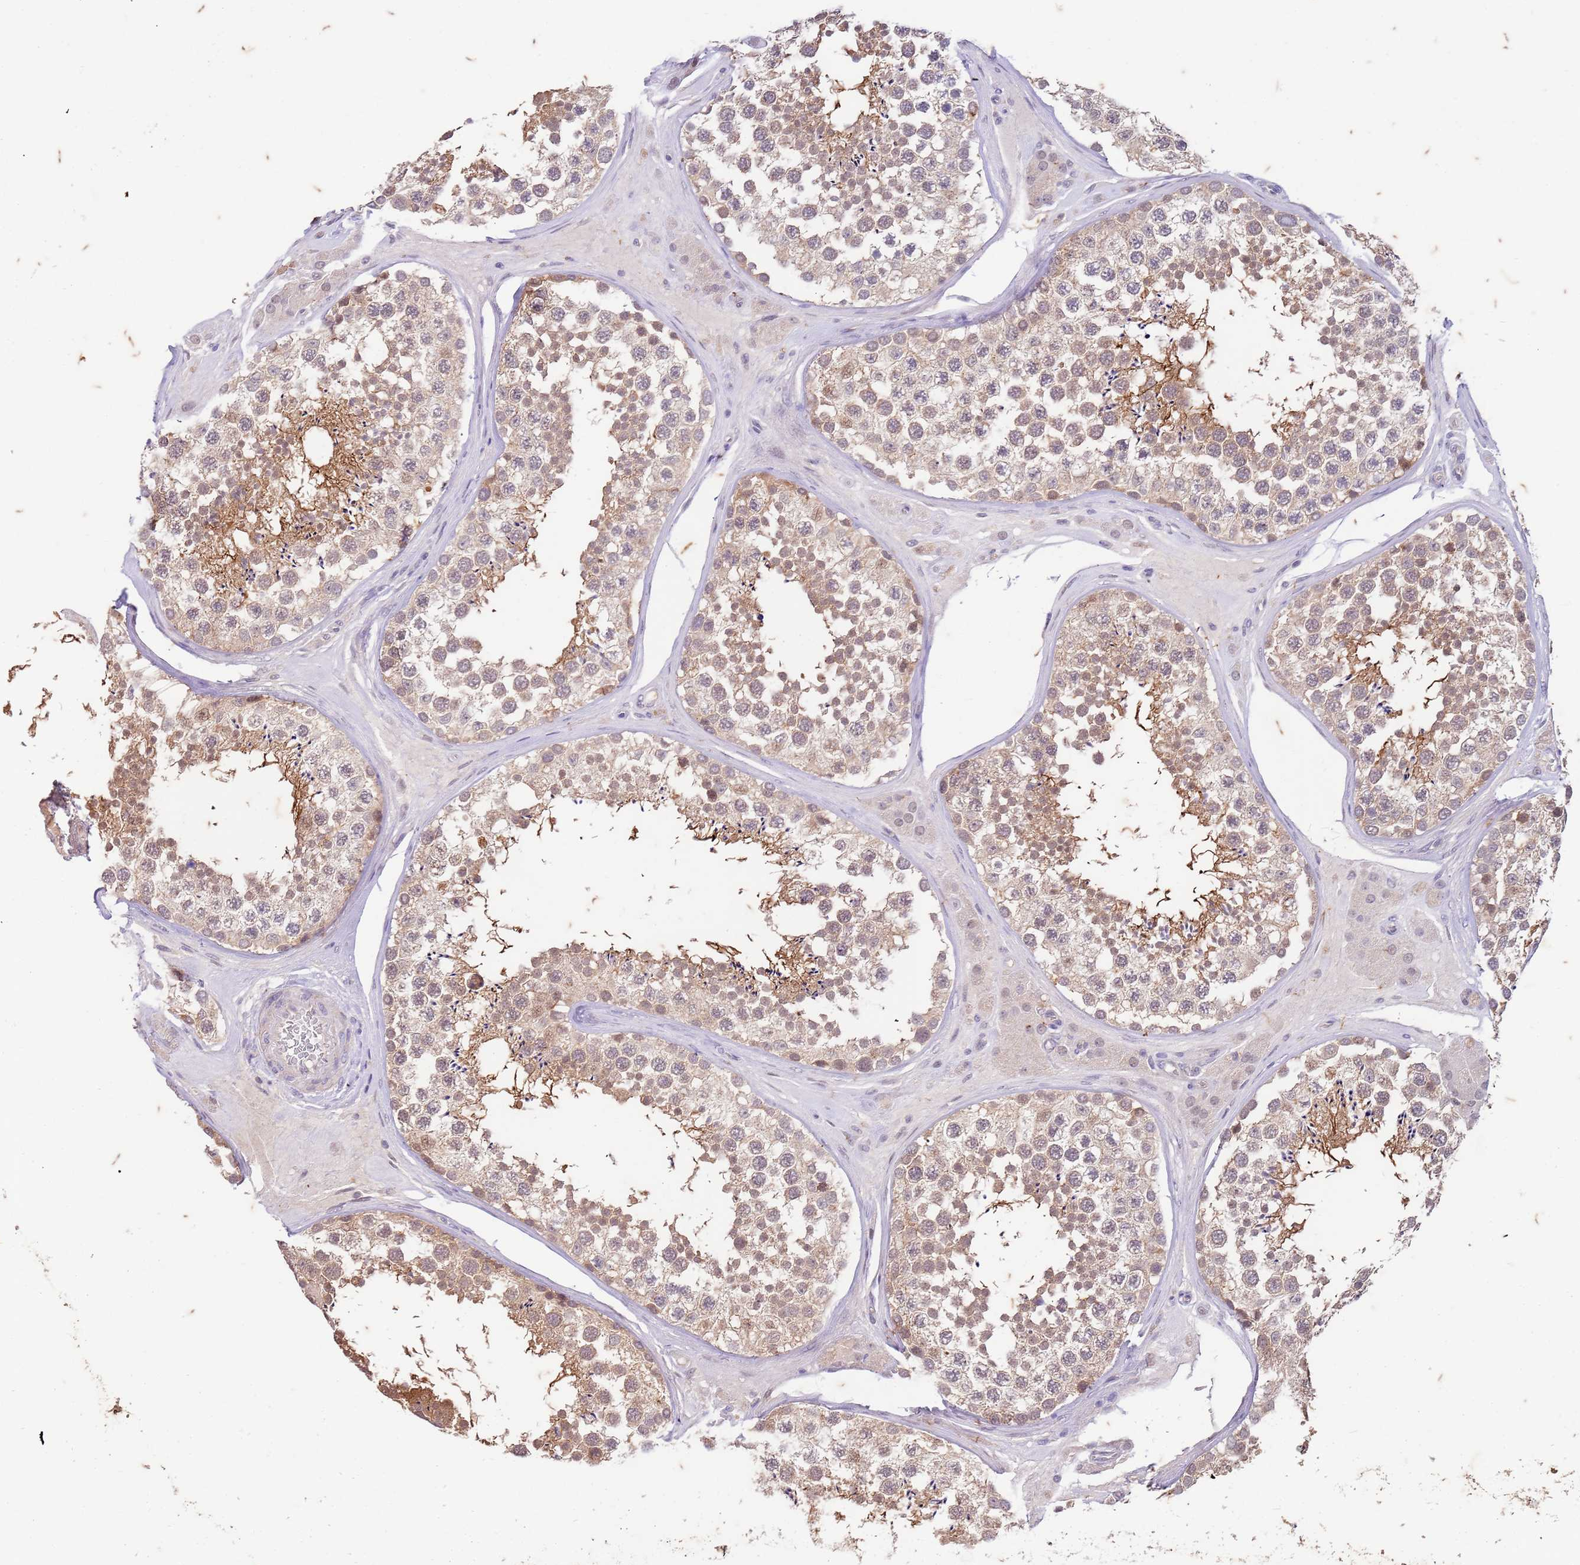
{"staining": {"intensity": "moderate", "quantity": ">75%", "location": "cytoplasmic/membranous,nuclear"}, "tissue": "testis", "cell_type": "Cells in seminiferous ducts", "image_type": "normal", "snomed": [{"axis": "morphology", "description": "Normal tissue, NOS"}, {"axis": "topography", "description": "Testis"}], "caption": "About >75% of cells in seminiferous ducts in unremarkable human testis show moderate cytoplasmic/membranous,nuclear protein positivity as visualized by brown immunohistochemical staining.", "gene": "RAPGEF3", "patient": {"sex": "male", "age": 46}}